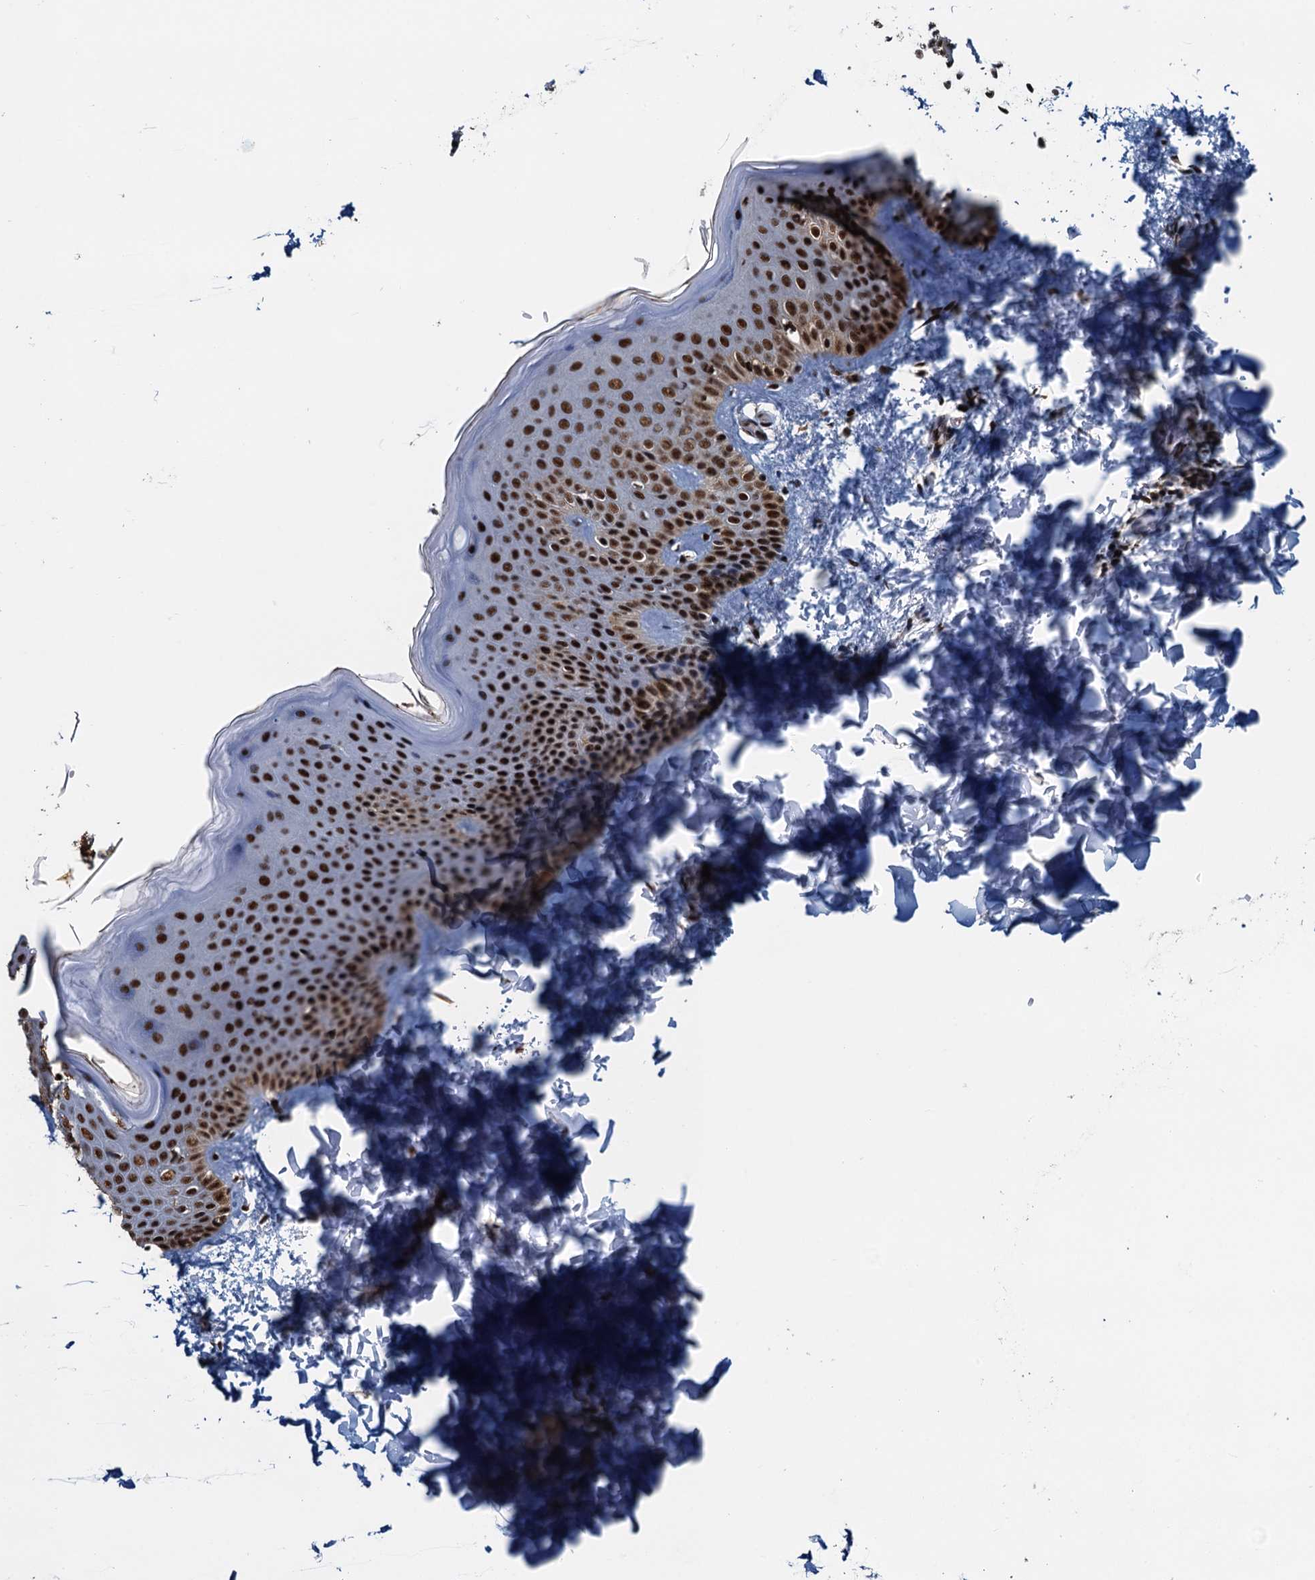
{"staining": {"intensity": "strong", "quantity": ">75%", "location": "nuclear"}, "tissue": "skin", "cell_type": "Fibroblasts", "image_type": "normal", "snomed": [{"axis": "morphology", "description": "Normal tissue, NOS"}, {"axis": "topography", "description": "Skin"}], "caption": "Benign skin was stained to show a protein in brown. There is high levels of strong nuclear expression in approximately >75% of fibroblasts. (Brightfield microscopy of DAB IHC at high magnification).", "gene": "ZC3H18", "patient": {"sex": "male", "age": 36}}